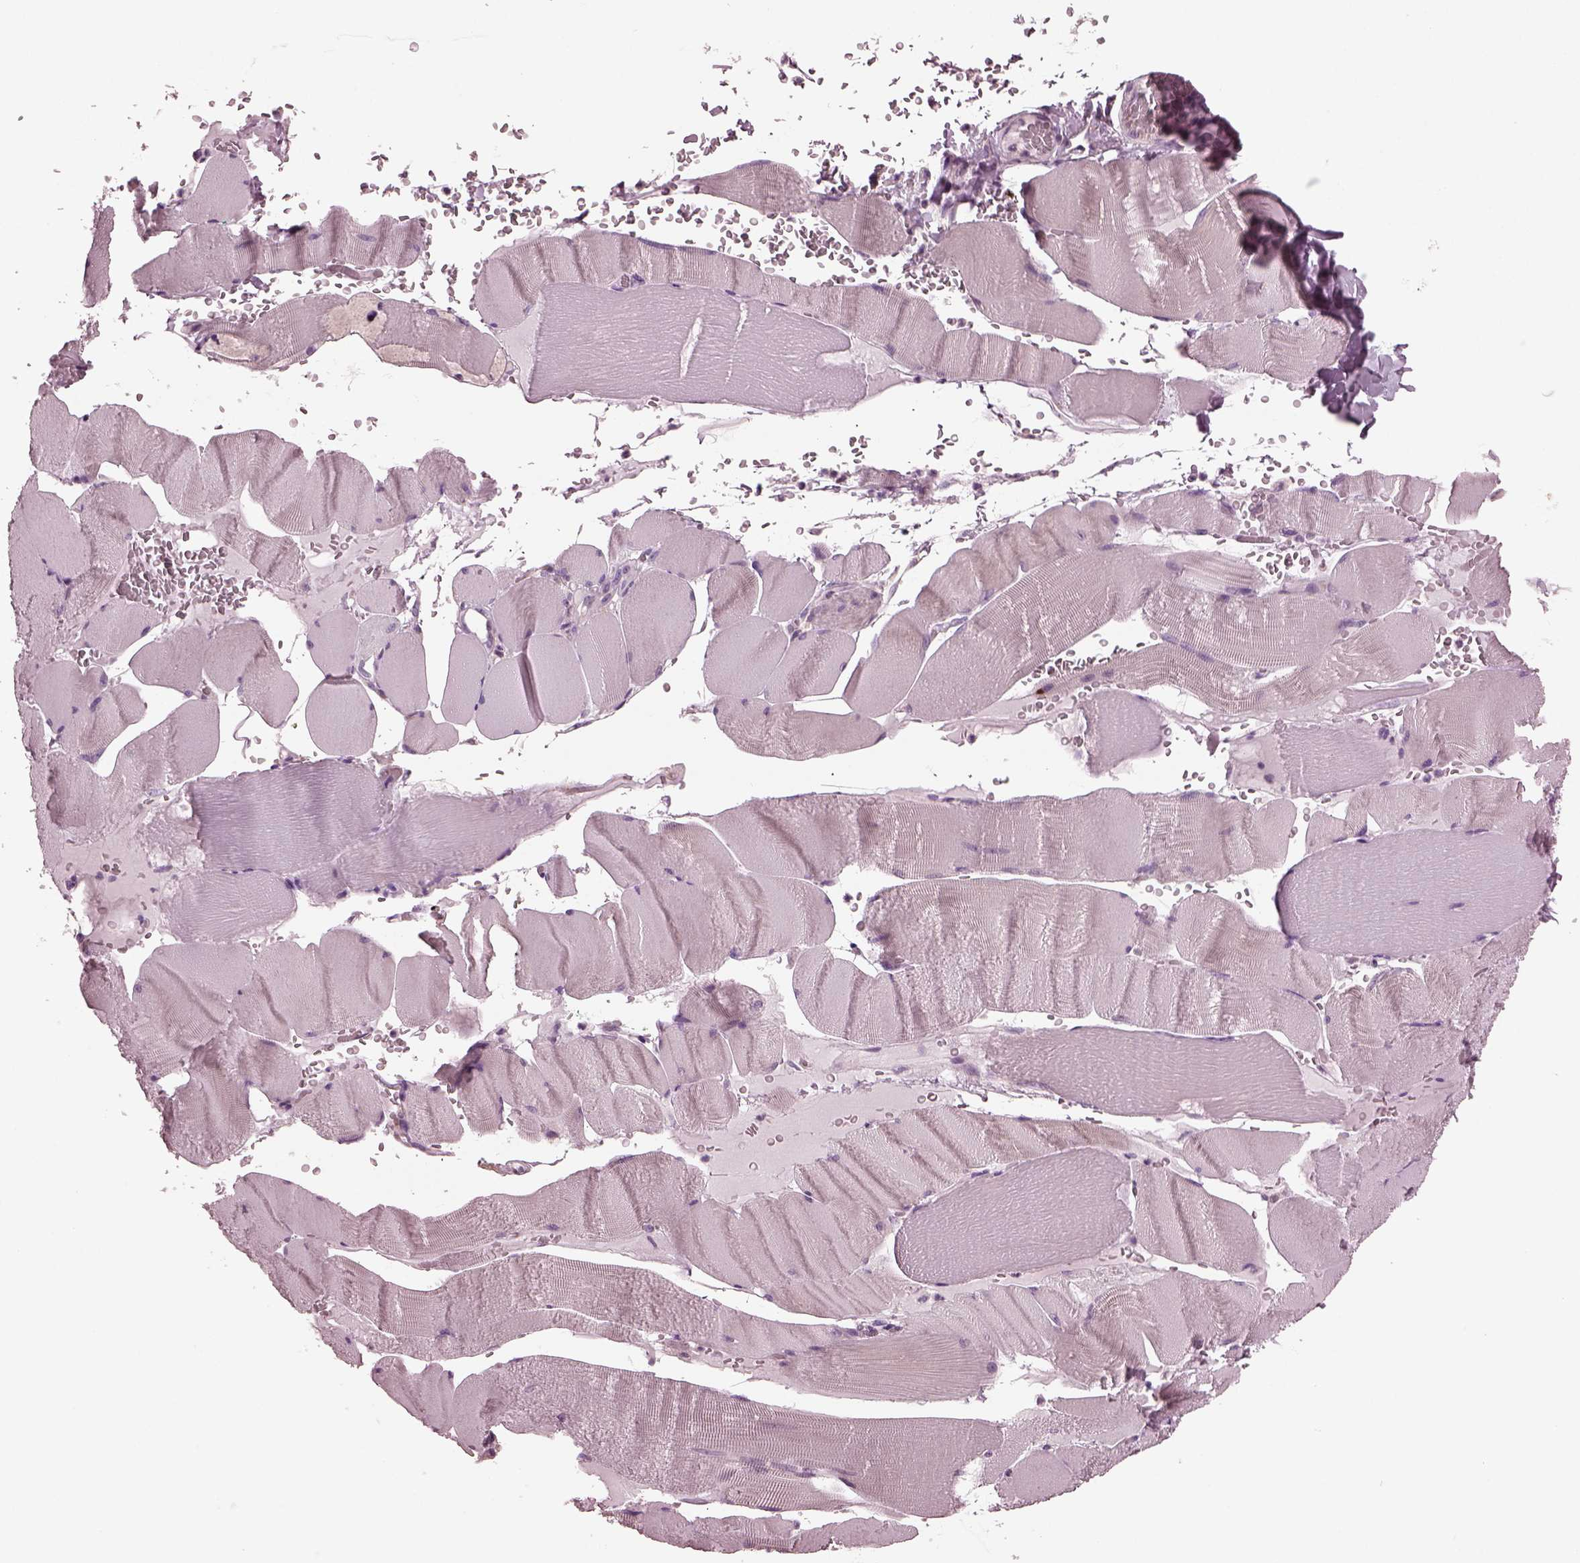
{"staining": {"intensity": "negative", "quantity": "none", "location": "none"}, "tissue": "skeletal muscle", "cell_type": "Myocytes", "image_type": "normal", "snomed": [{"axis": "morphology", "description": "Normal tissue, NOS"}, {"axis": "topography", "description": "Skeletal muscle"}], "caption": "Skeletal muscle was stained to show a protein in brown. There is no significant positivity in myocytes. (Immunohistochemistry, brightfield microscopy, high magnification).", "gene": "GDF11", "patient": {"sex": "male", "age": 56}}